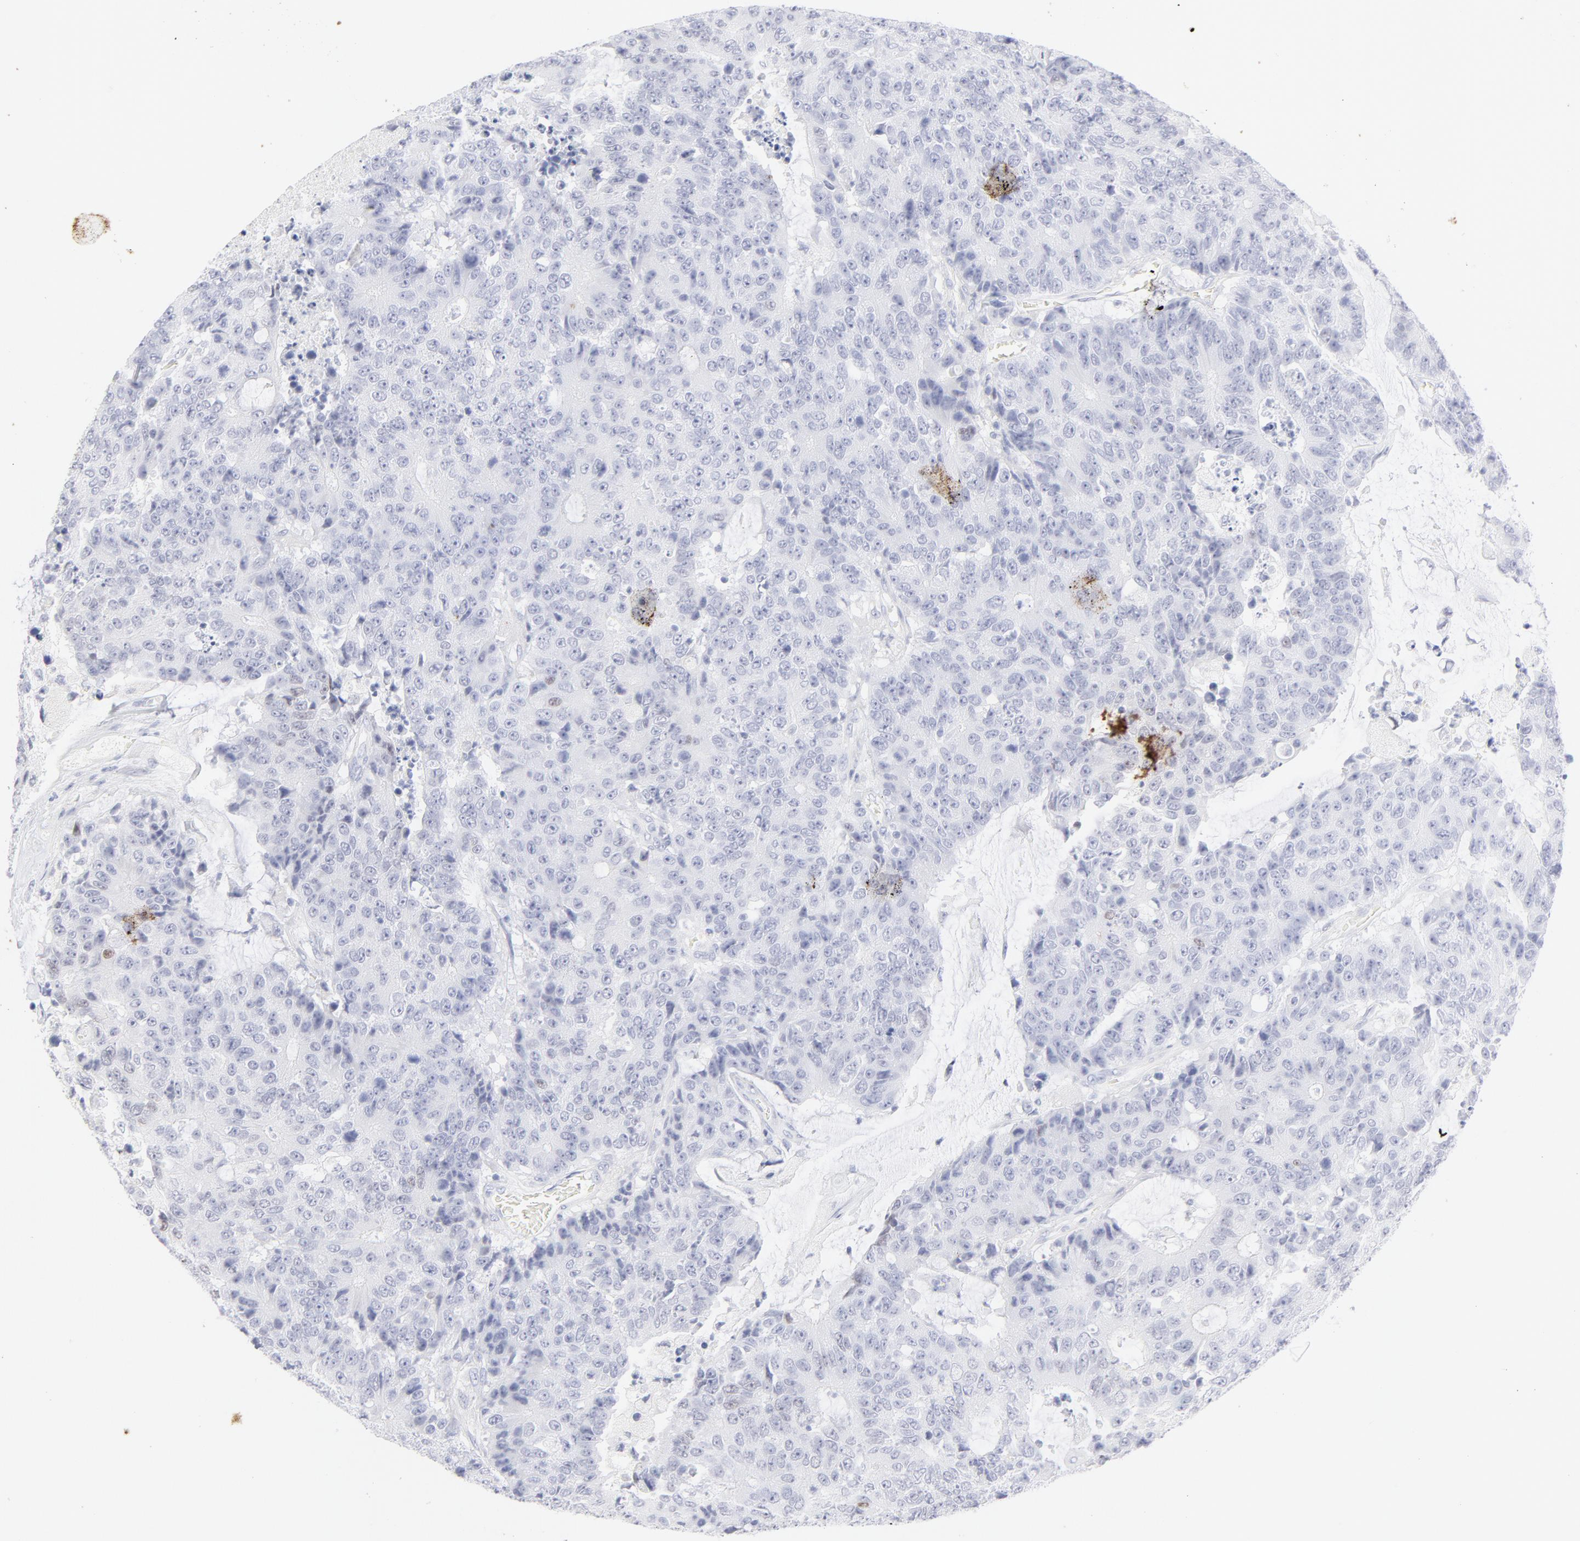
{"staining": {"intensity": "negative", "quantity": "none", "location": "none"}, "tissue": "colorectal cancer", "cell_type": "Tumor cells", "image_type": "cancer", "snomed": [{"axis": "morphology", "description": "Adenocarcinoma, NOS"}, {"axis": "topography", "description": "Colon"}], "caption": "DAB (3,3'-diaminobenzidine) immunohistochemical staining of human colorectal cancer exhibits no significant expression in tumor cells.", "gene": "ELF3", "patient": {"sex": "female", "age": 86}}